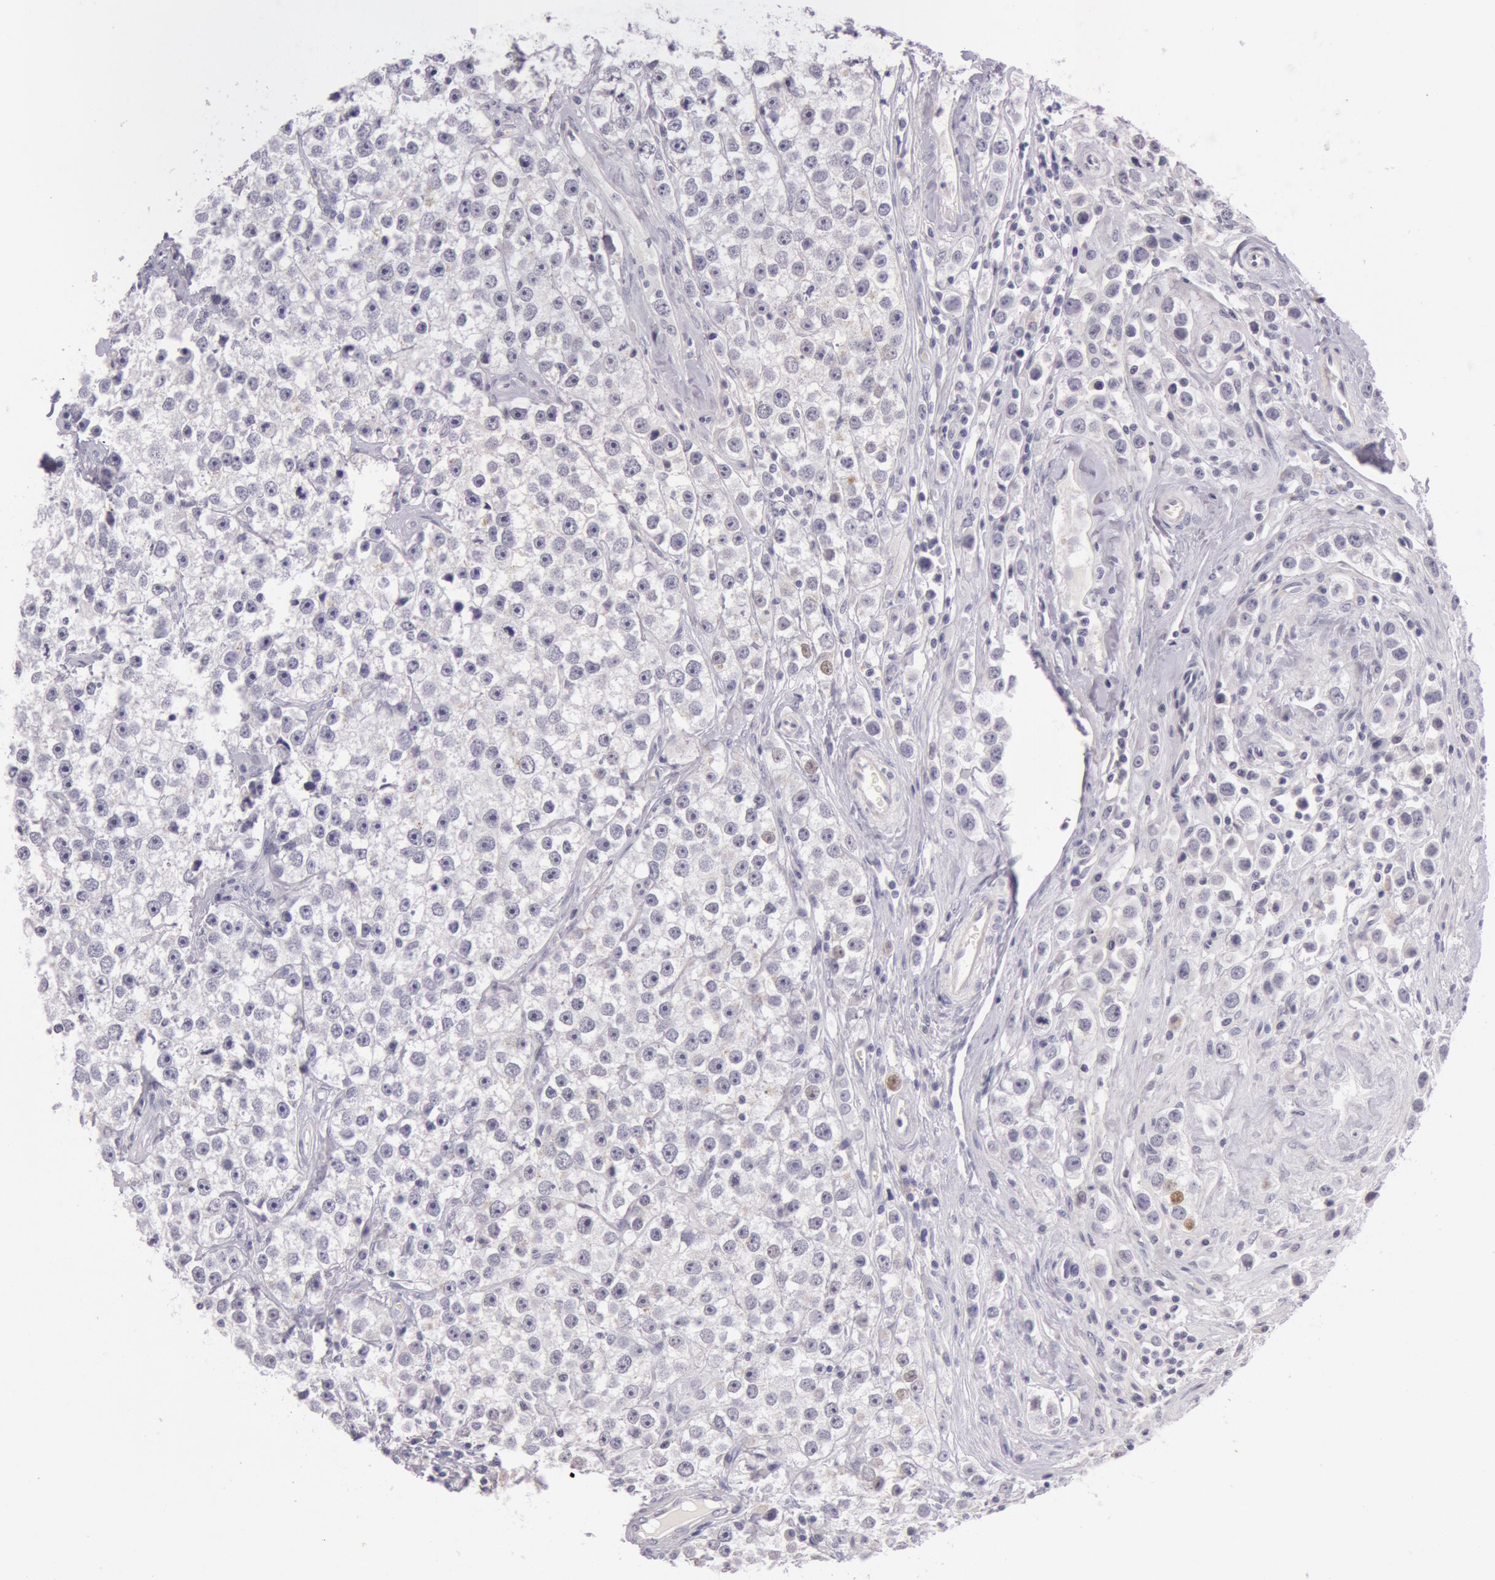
{"staining": {"intensity": "negative", "quantity": "none", "location": "none"}, "tissue": "testis cancer", "cell_type": "Tumor cells", "image_type": "cancer", "snomed": [{"axis": "morphology", "description": "Seminoma, NOS"}, {"axis": "topography", "description": "Testis"}], "caption": "Testis seminoma stained for a protein using immunohistochemistry (IHC) demonstrates no staining tumor cells.", "gene": "RBMY1F", "patient": {"sex": "male", "age": 32}}